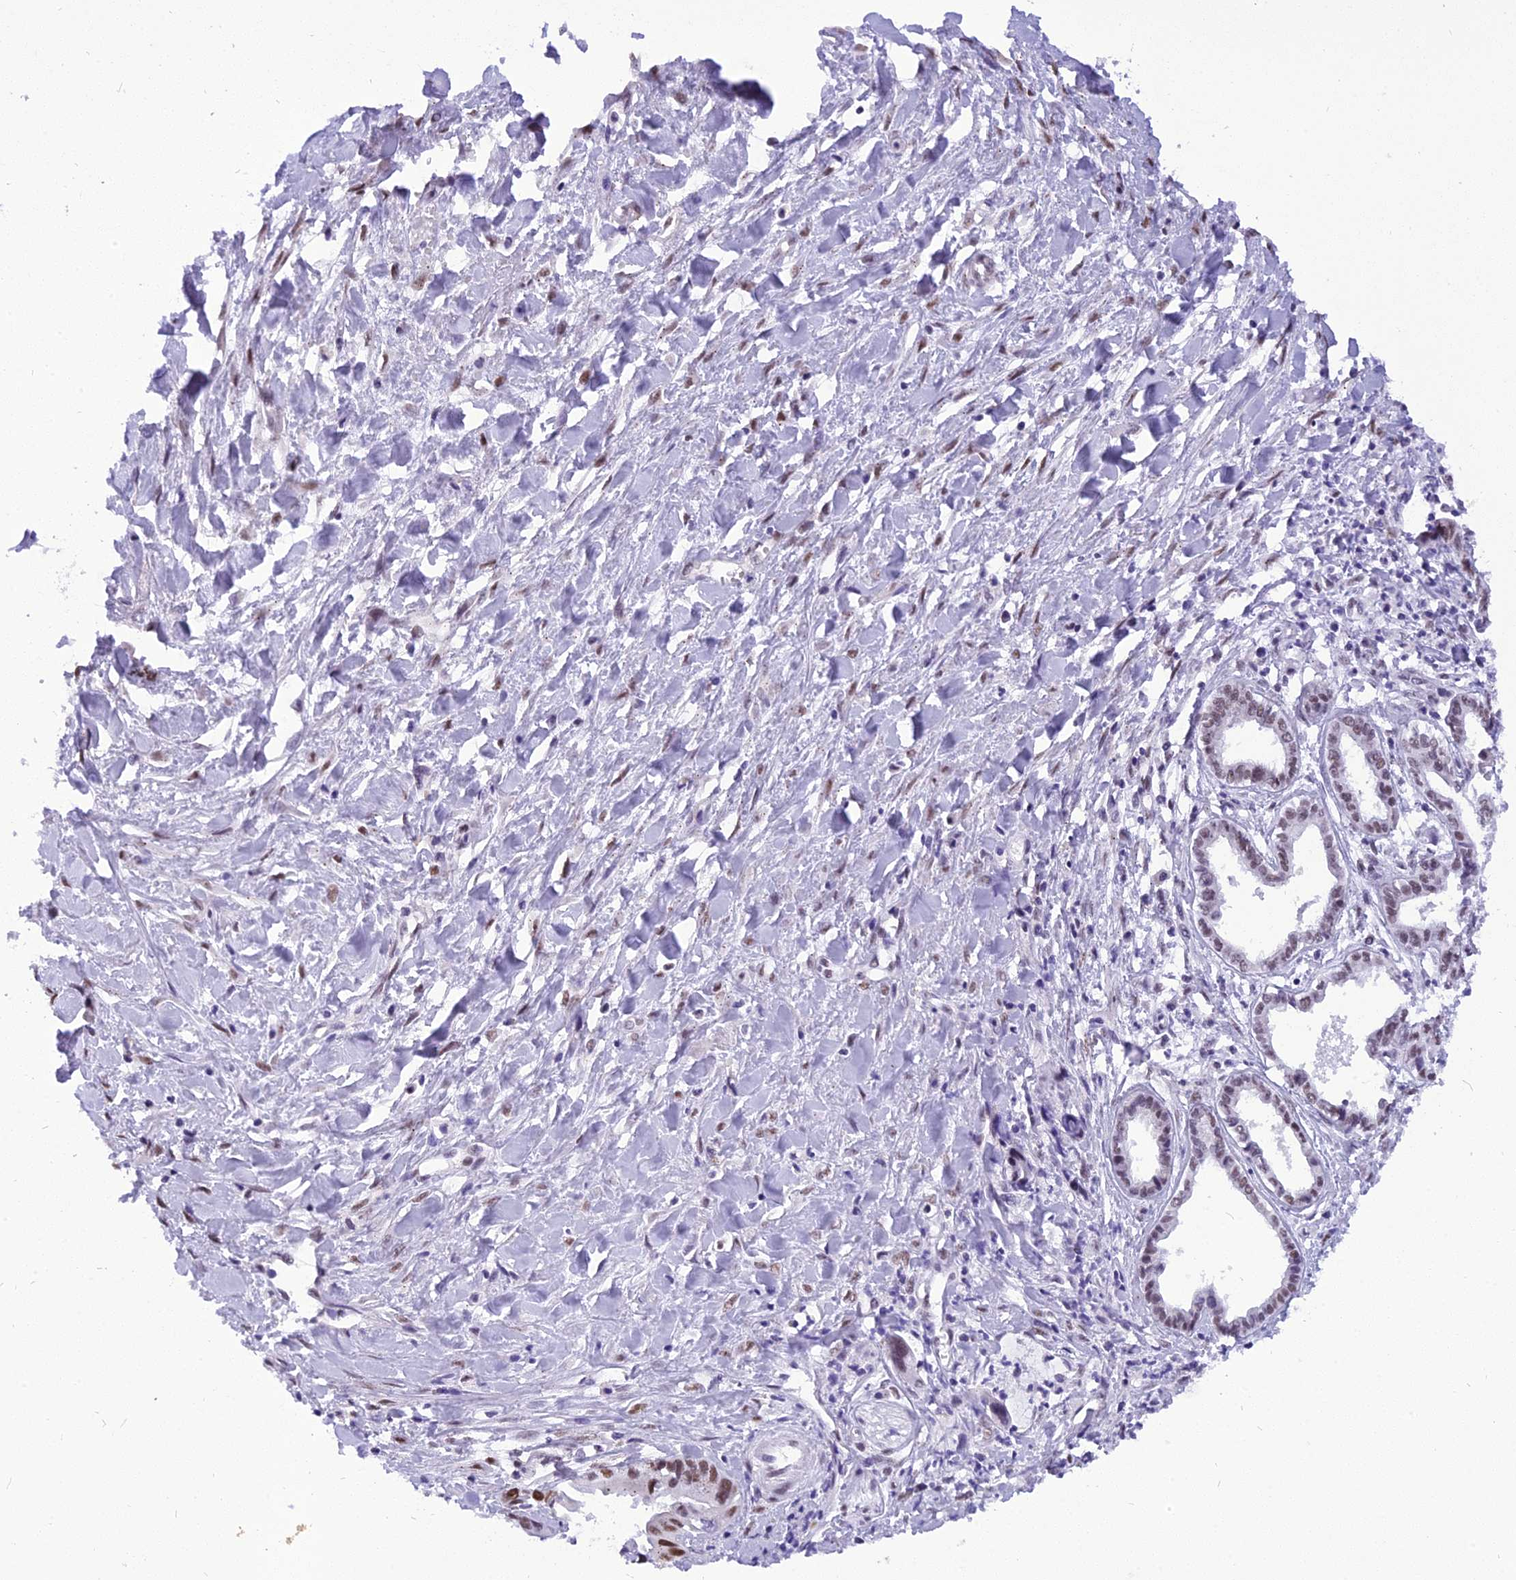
{"staining": {"intensity": "moderate", "quantity": "<25%", "location": "nuclear"}, "tissue": "pancreatic cancer", "cell_type": "Tumor cells", "image_type": "cancer", "snomed": [{"axis": "morphology", "description": "Adenocarcinoma, NOS"}, {"axis": "topography", "description": "Pancreas"}], "caption": "Immunohistochemical staining of human adenocarcinoma (pancreatic) reveals low levels of moderate nuclear expression in approximately <25% of tumor cells.", "gene": "IRF2BP1", "patient": {"sex": "female", "age": 50}}